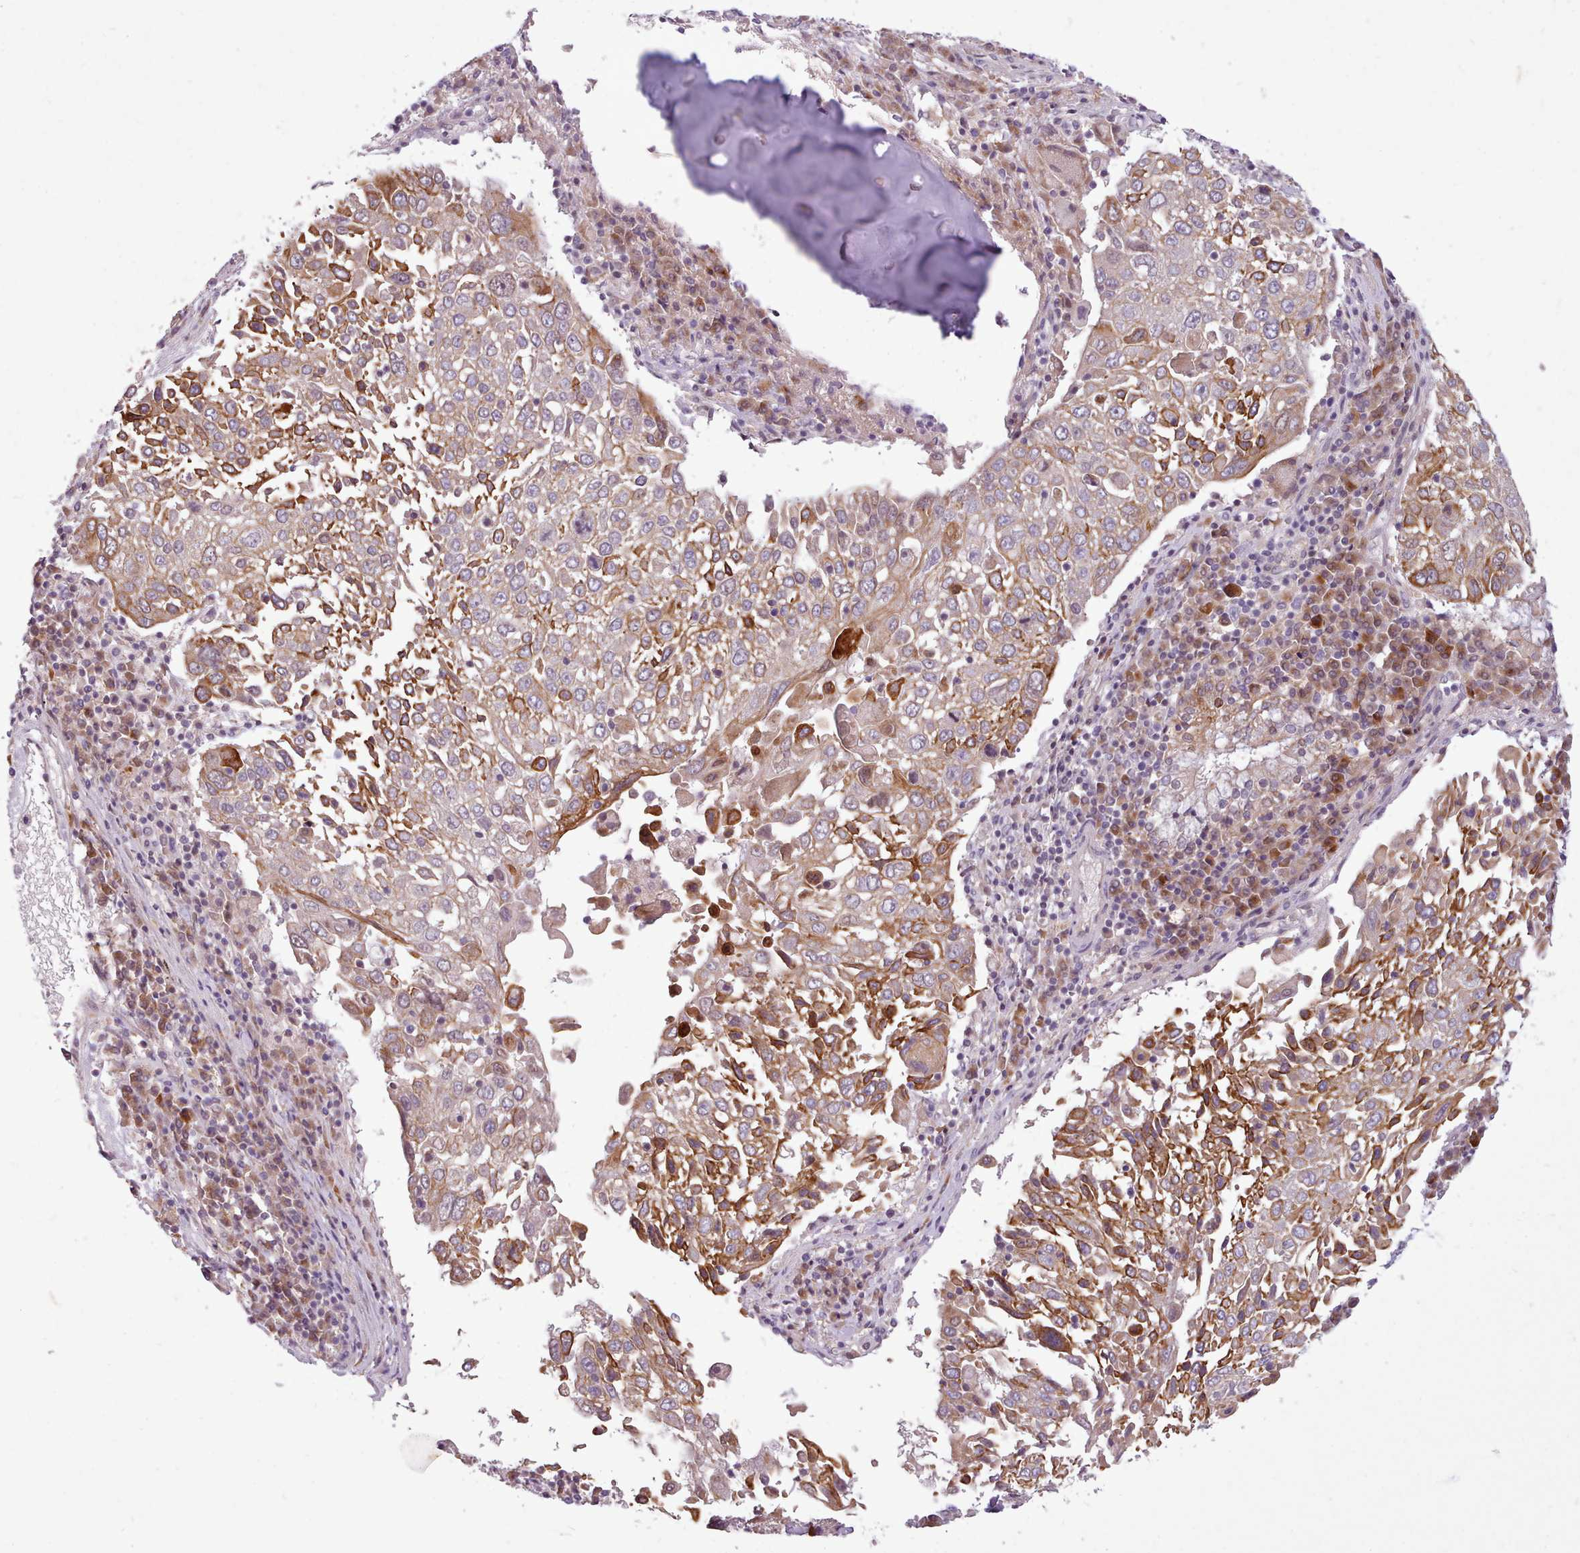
{"staining": {"intensity": "moderate", "quantity": "25%-75%", "location": "cytoplasmic/membranous"}, "tissue": "lung cancer", "cell_type": "Tumor cells", "image_type": "cancer", "snomed": [{"axis": "morphology", "description": "Squamous cell carcinoma, NOS"}, {"axis": "topography", "description": "Lung"}], "caption": "This micrograph shows IHC staining of human squamous cell carcinoma (lung), with medium moderate cytoplasmic/membranous staining in approximately 25%-75% of tumor cells.", "gene": "NMRK1", "patient": {"sex": "male", "age": 65}}